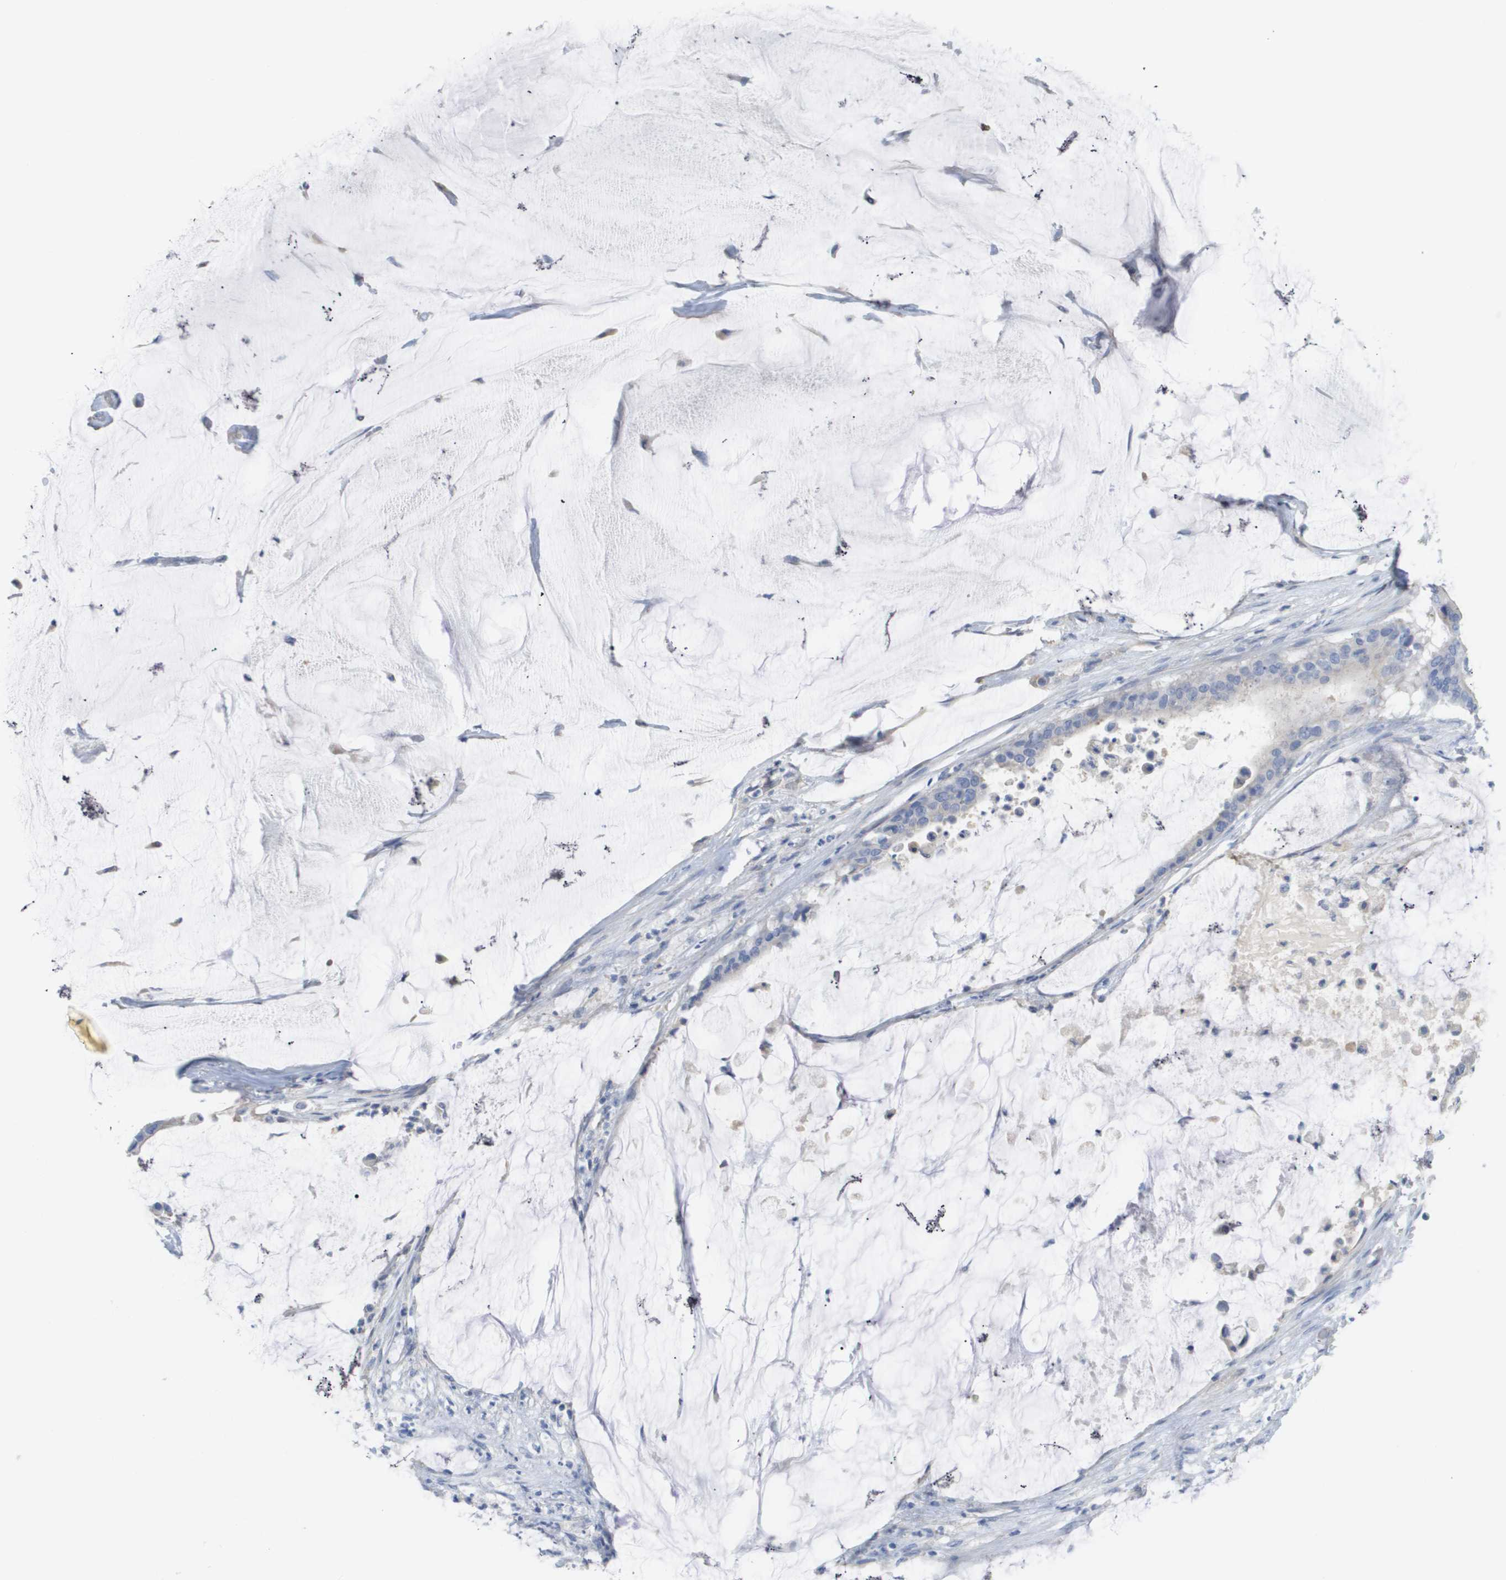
{"staining": {"intensity": "negative", "quantity": "none", "location": "none"}, "tissue": "pancreatic cancer", "cell_type": "Tumor cells", "image_type": "cancer", "snomed": [{"axis": "morphology", "description": "Adenocarcinoma, NOS"}, {"axis": "topography", "description": "Pancreas"}], "caption": "A histopathology image of human adenocarcinoma (pancreatic) is negative for staining in tumor cells.", "gene": "MYL3", "patient": {"sex": "male", "age": 41}}